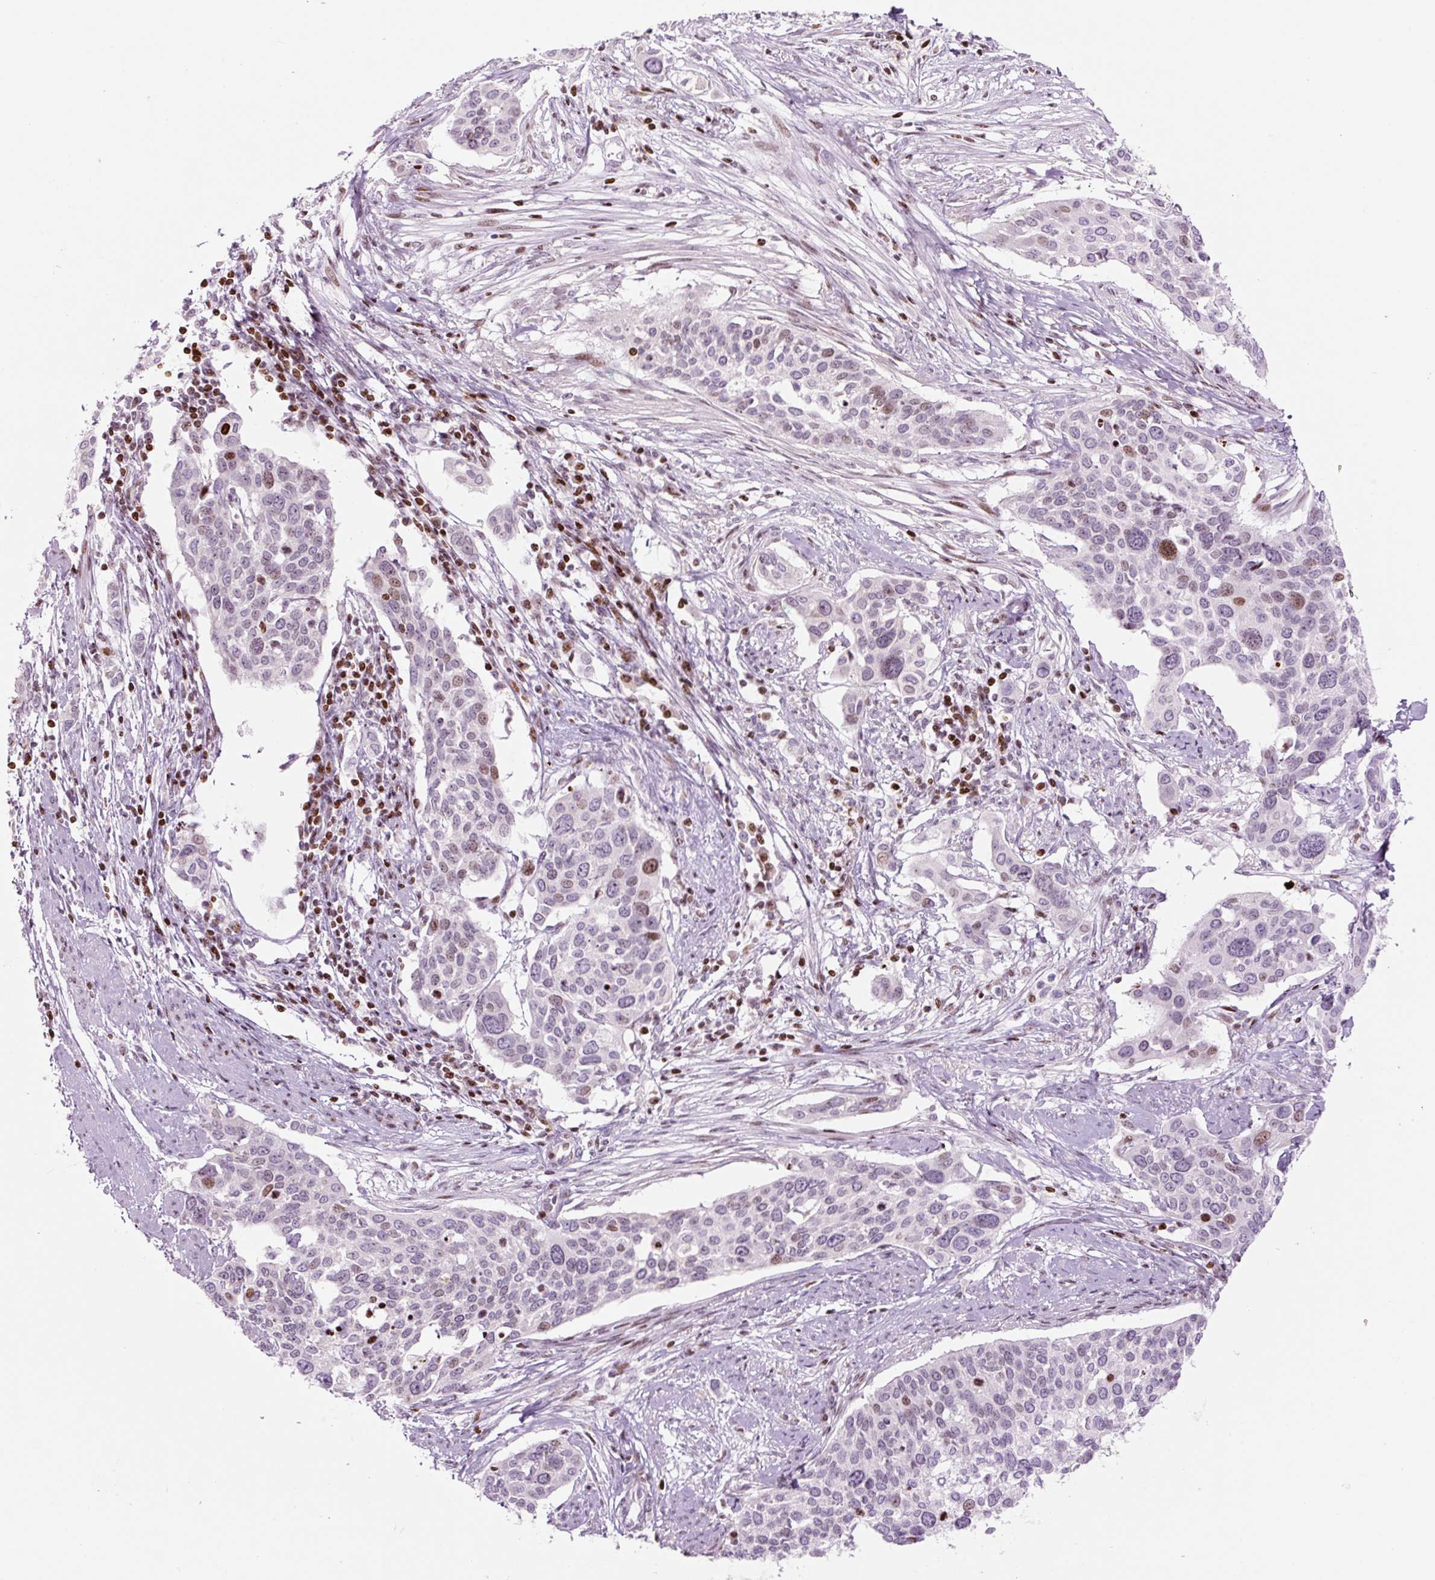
{"staining": {"intensity": "moderate", "quantity": "<25%", "location": "nuclear"}, "tissue": "cervical cancer", "cell_type": "Tumor cells", "image_type": "cancer", "snomed": [{"axis": "morphology", "description": "Squamous cell carcinoma, NOS"}, {"axis": "topography", "description": "Cervix"}], "caption": "A histopathology image showing moderate nuclear expression in about <25% of tumor cells in cervical squamous cell carcinoma, as visualized by brown immunohistochemical staining.", "gene": "TMEM177", "patient": {"sex": "female", "age": 44}}